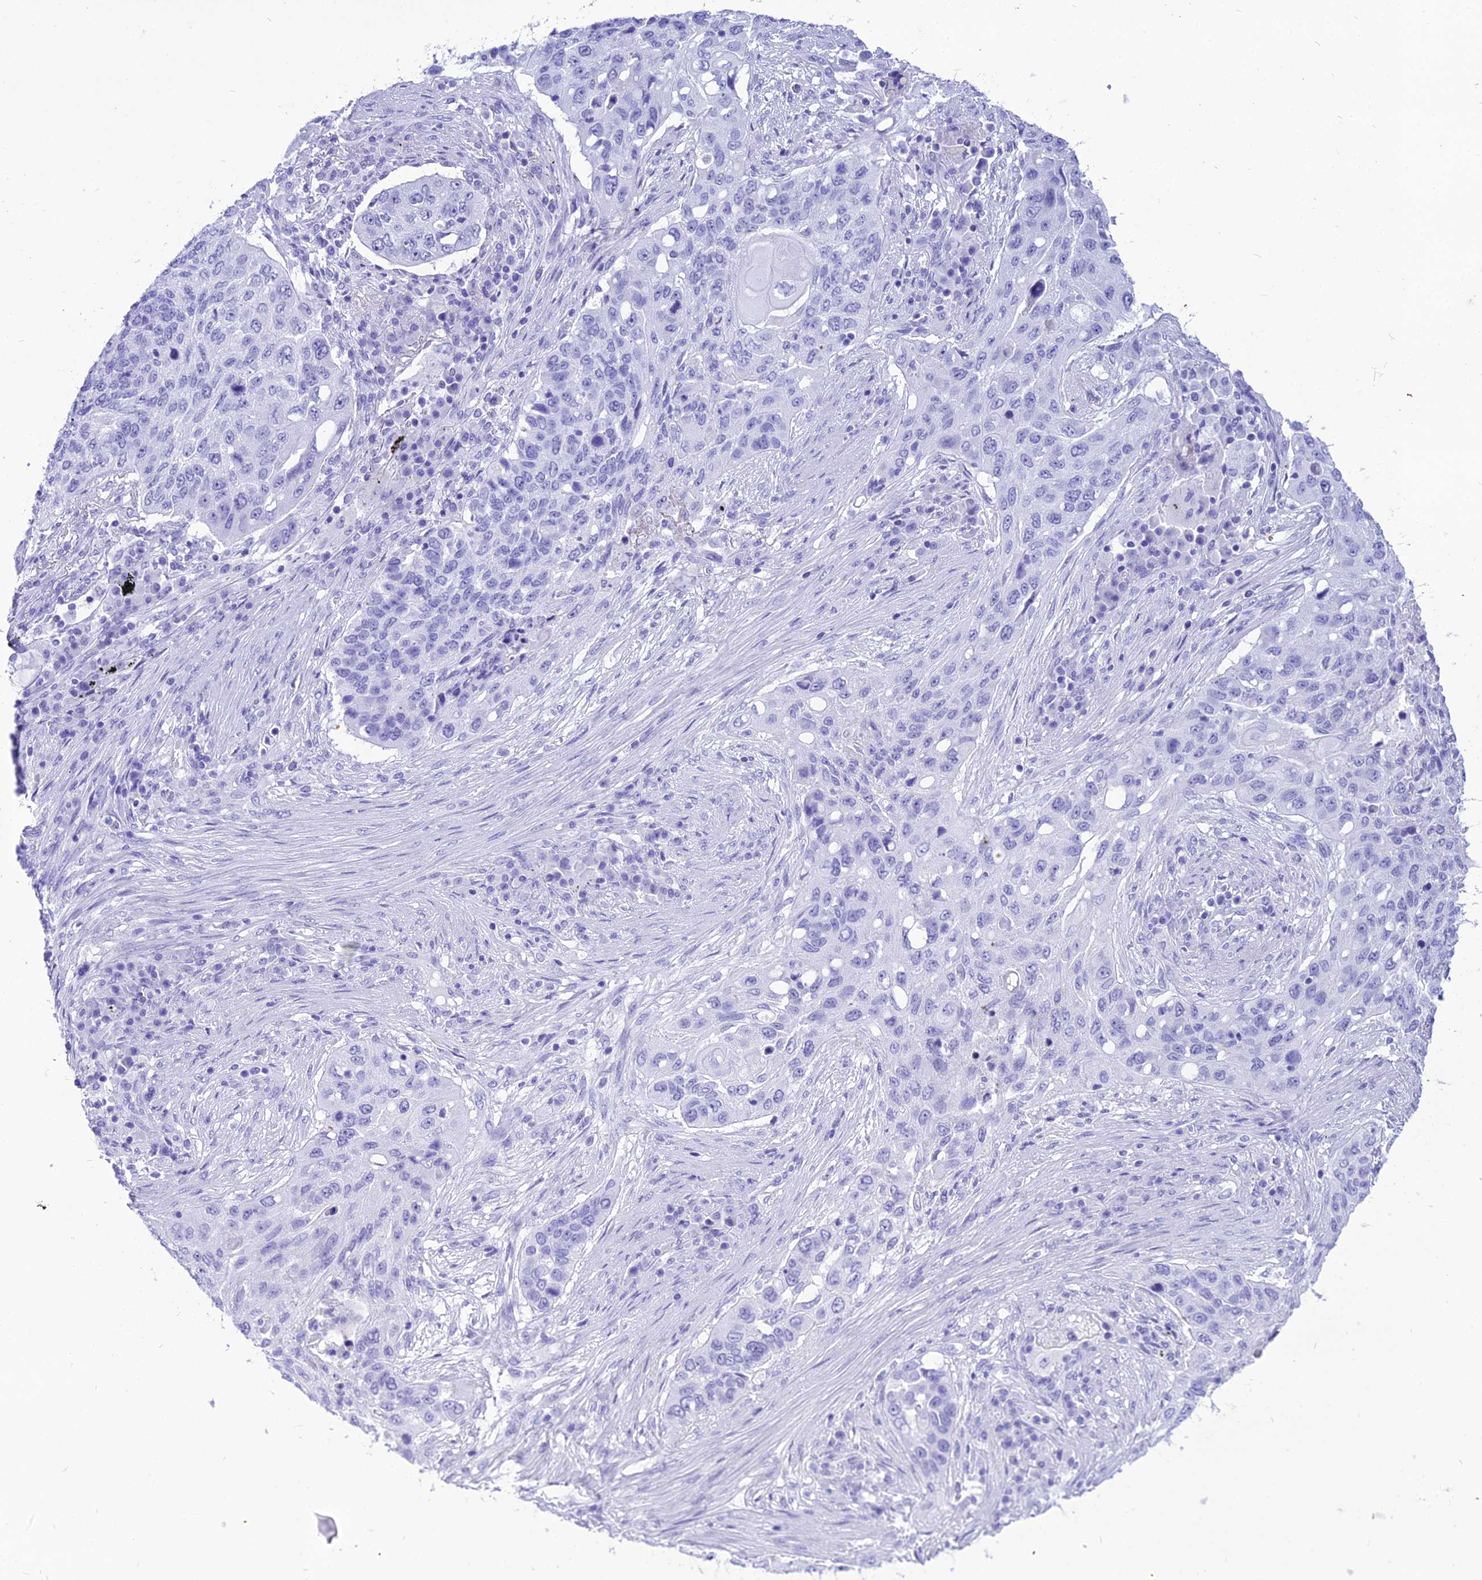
{"staining": {"intensity": "negative", "quantity": "none", "location": "none"}, "tissue": "lung cancer", "cell_type": "Tumor cells", "image_type": "cancer", "snomed": [{"axis": "morphology", "description": "Squamous cell carcinoma, NOS"}, {"axis": "topography", "description": "Lung"}], "caption": "This micrograph is of lung cancer stained with immunohistochemistry (IHC) to label a protein in brown with the nuclei are counter-stained blue. There is no positivity in tumor cells.", "gene": "PNMA5", "patient": {"sex": "female", "age": 63}}